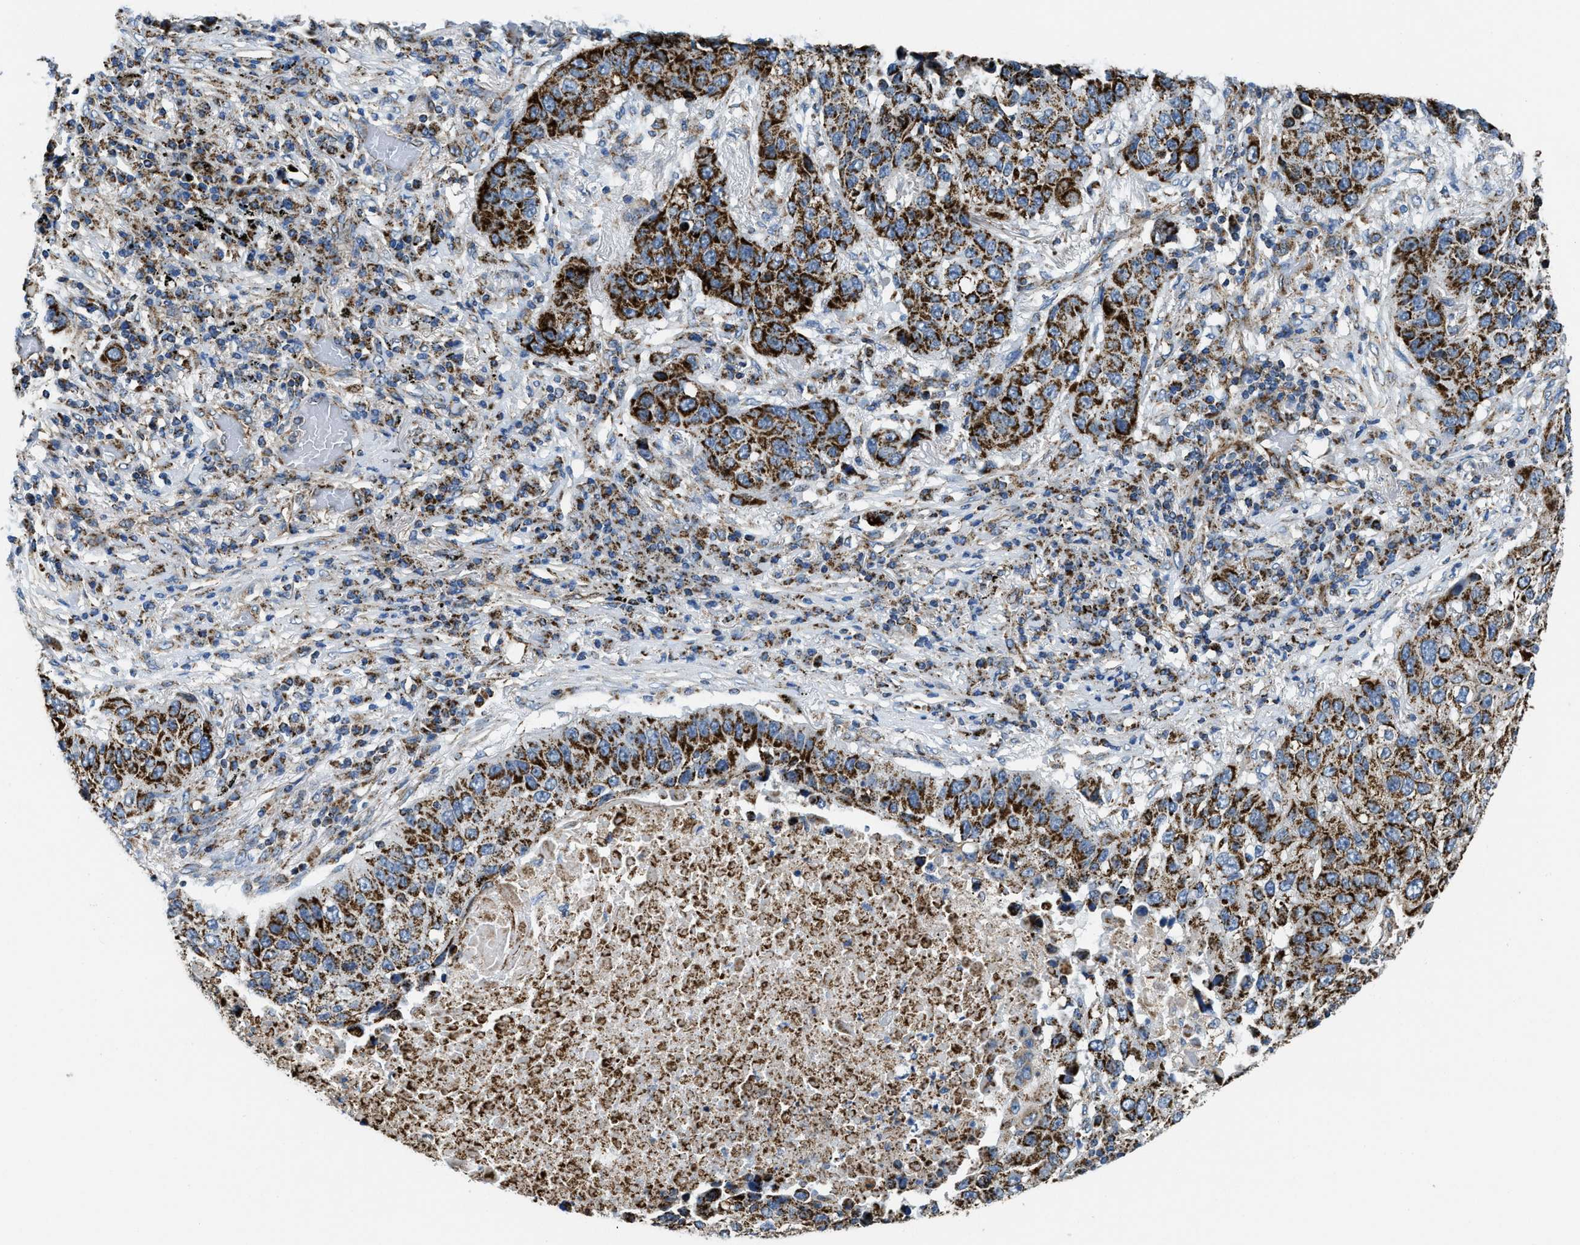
{"staining": {"intensity": "strong", "quantity": ">75%", "location": "cytoplasmic/membranous"}, "tissue": "lung cancer", "cell_type": "Tumor cells", "image_type": "cancer", "snomed": [{"axis": "morphology", "description": "Squamous cell carcinoma, NOS"}, {"axis": "topography", "description": "Lung"}], "caption": "A high-resolution photomicrograph shows IHC staining of lung cancer (squamous cell carcinoma), which exhibits strong cytoplasmic/membranous staining in about >75% of tumor cells.", "gene": "STK33", "patient": {"sex": "male", "age": 57}}